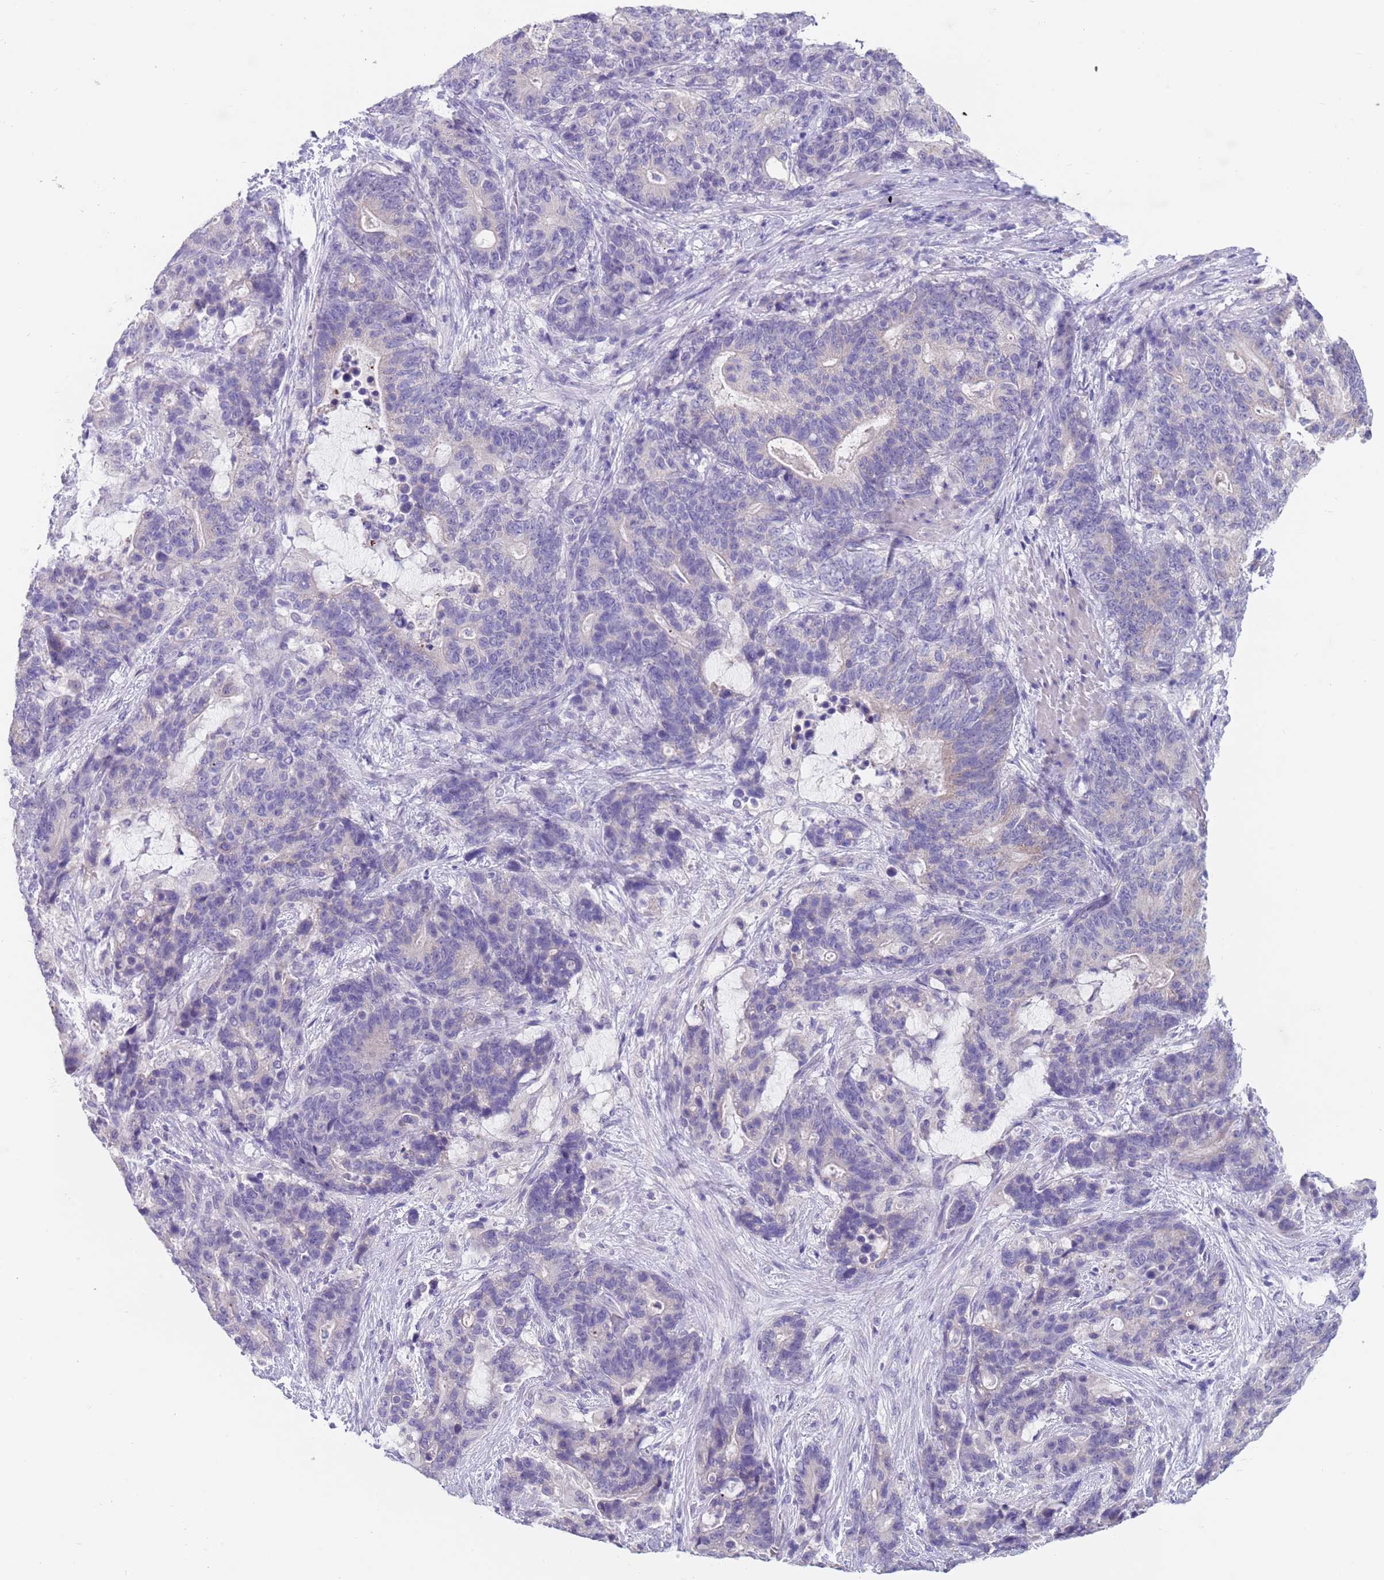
{"staining": {"intensity": "negative", "quantity": "none", "location": "none"}, "tissue": "stomach cancer", "cell_type": "Tumor cells", "image_type": "cancer", "snomed": [{"axis": "morphology", "description": "Normal tissue, NOS"}, {"axis": "morphology", "description": "Adenocarcinoma, NOS"}, {"axis": "topography", "description": "Stomach"}], "caption": "Immunohistochemistry photomicrograph of neoplastic tissue: stomach cancer (adenocarcinoma) stained with DAB (3,3'-diaminobenzidine) displays no significant protein expression in tumor cells.", "gene": "SPIRE2", "patient": {"sex": "female", "age": 64}}